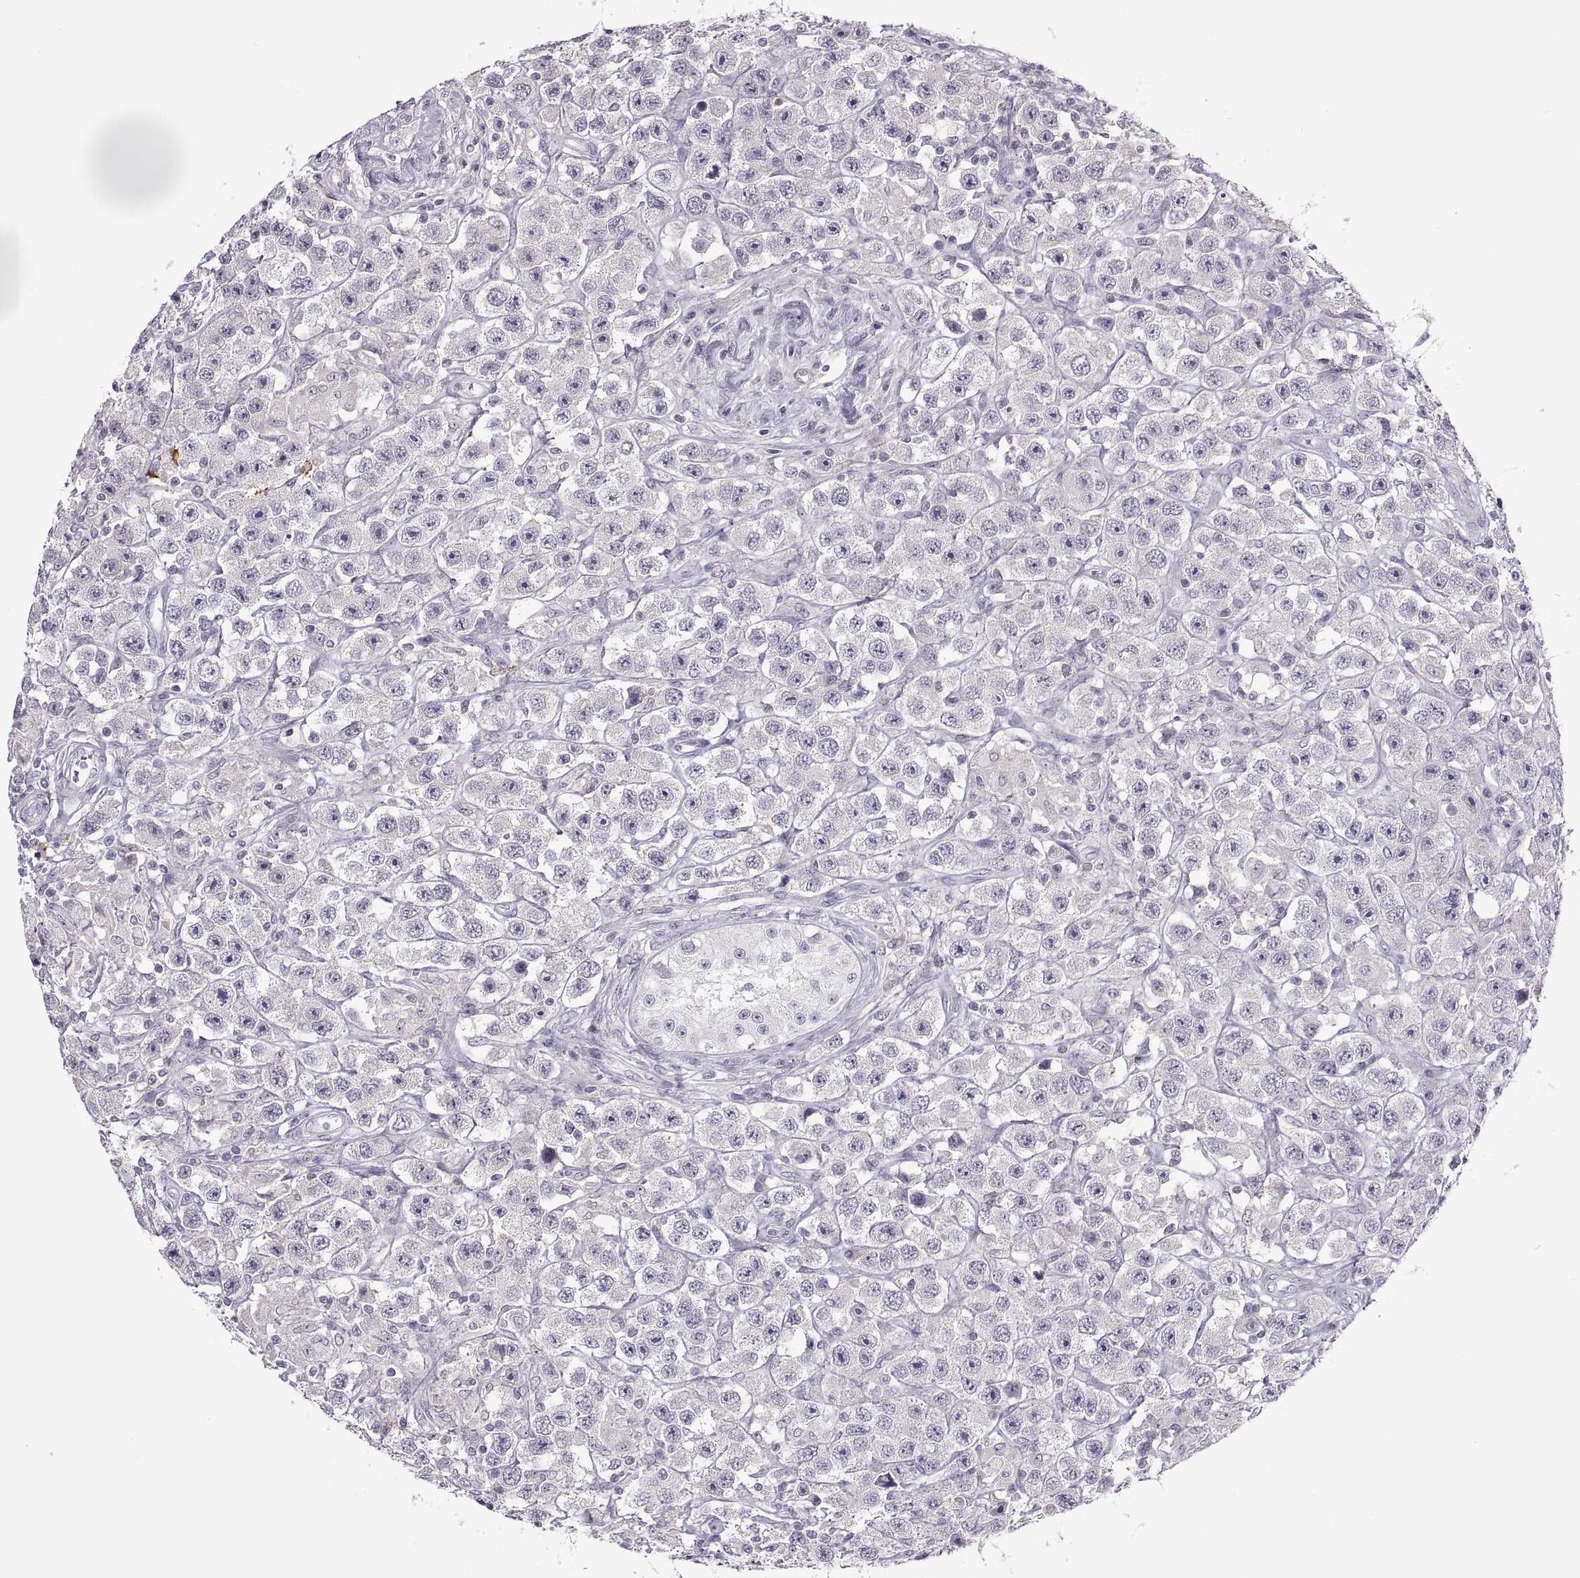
{"staining": {"intensity": "negative", "quantity": "none", "location": "none"}, "tissue": "testis cancer", "cell_type": "Tumor cells", "image_type": "cancer", "snomed": [{"axis": "morphology", "description": "Seminoma, NOS"}, {"axis": "topography", "description": "Testis"}], "caption": "DAB (3,3'-diaminobenzidine) immunohistochemical staining of testis seminoma demonstrates no significant staining in tumor cells.", "gene": "CHCT1", "patient": {"sex": "male", "age": 45}}